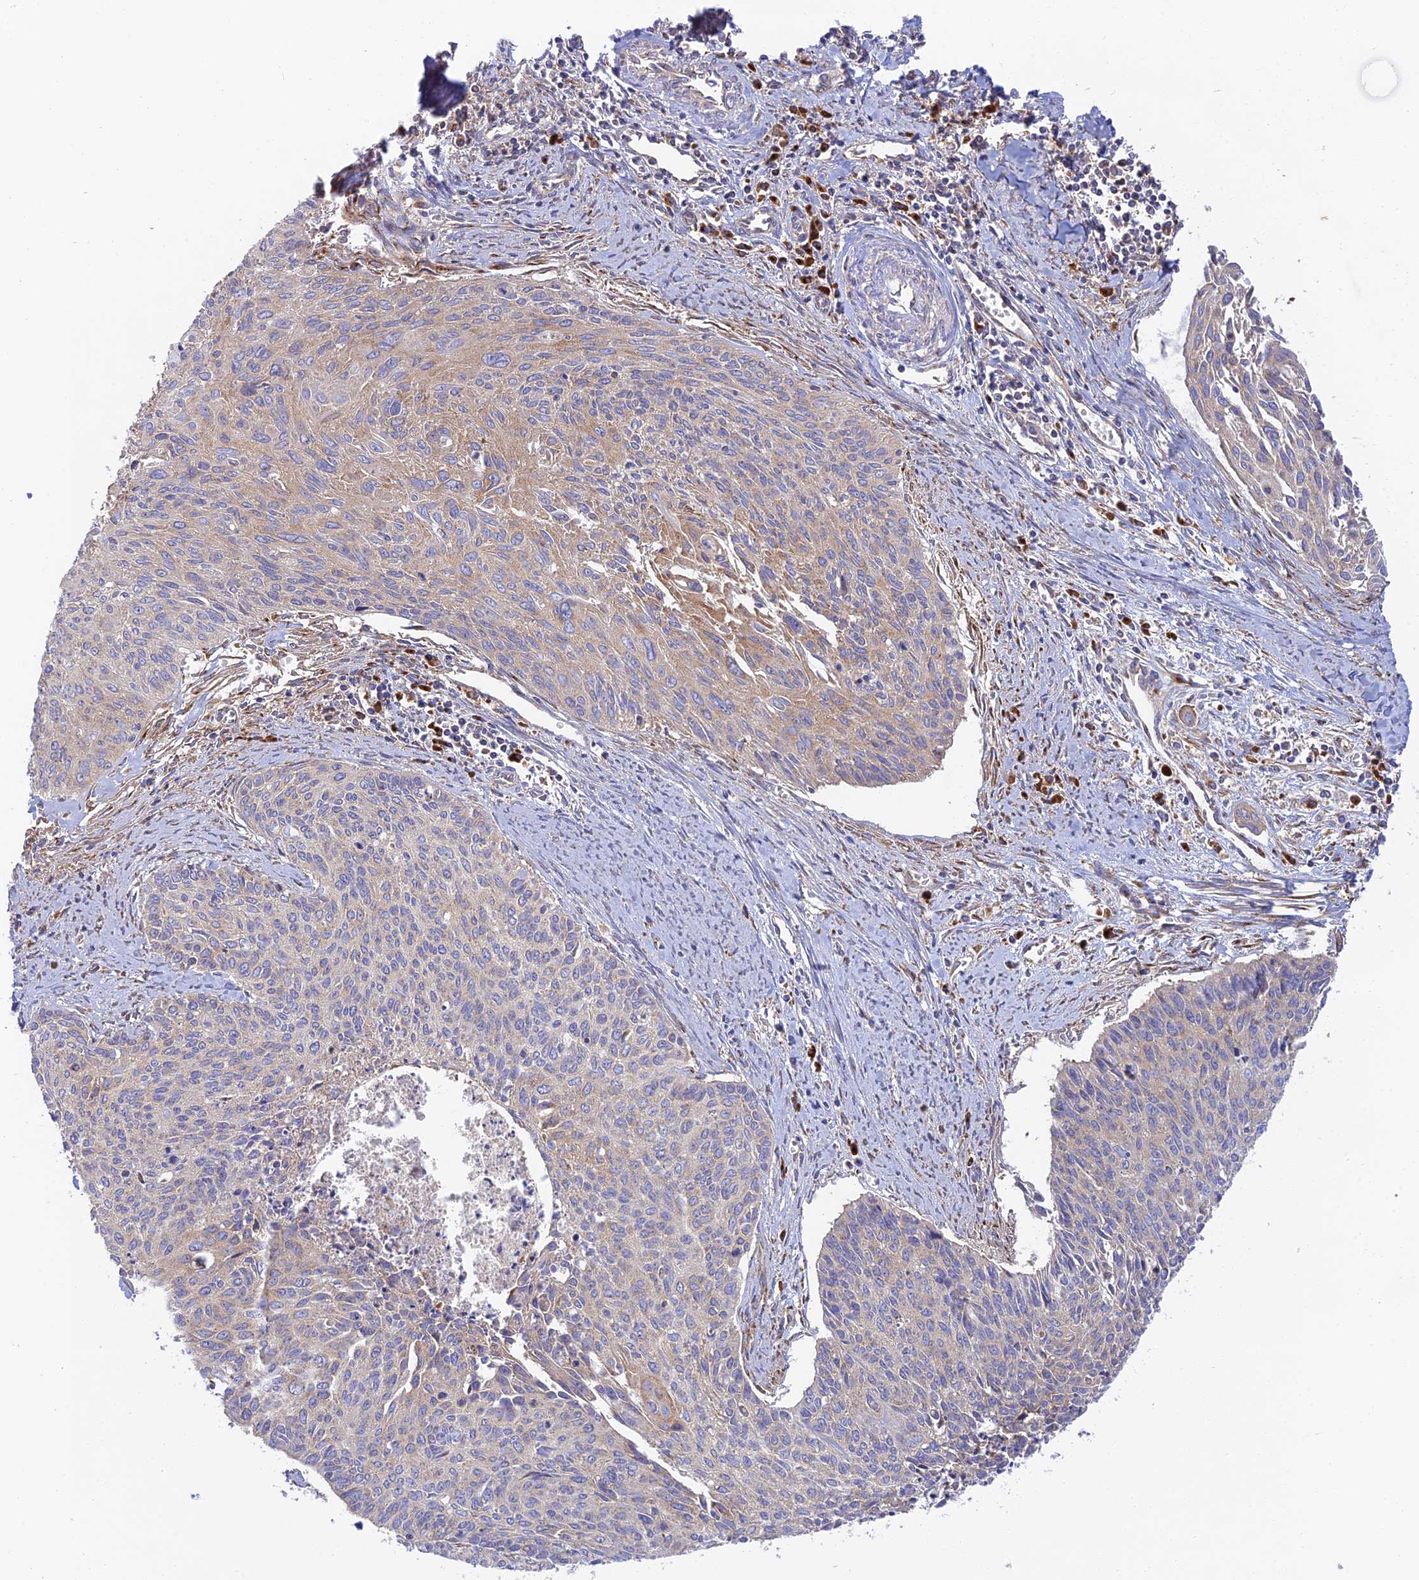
{"staining": {"intensity": "negative", "quantity": "none", "location": "none"}, "tissue": "cervical cancer", "cell_type": "Tumor cells", "image_type": "cancer", "snomed": [{"axis": "morphology", "description": "Squamous cell carcinoma, NOS"}, {"axis": "topography", "description": "Cervix"}], "caption": "Protein analysis of squamous cell carcinoma (cervical) exhibits no significant staining in tumor cells.", "gene": "GOLGA3", "patient": {"sex": "female", "age": 55}}